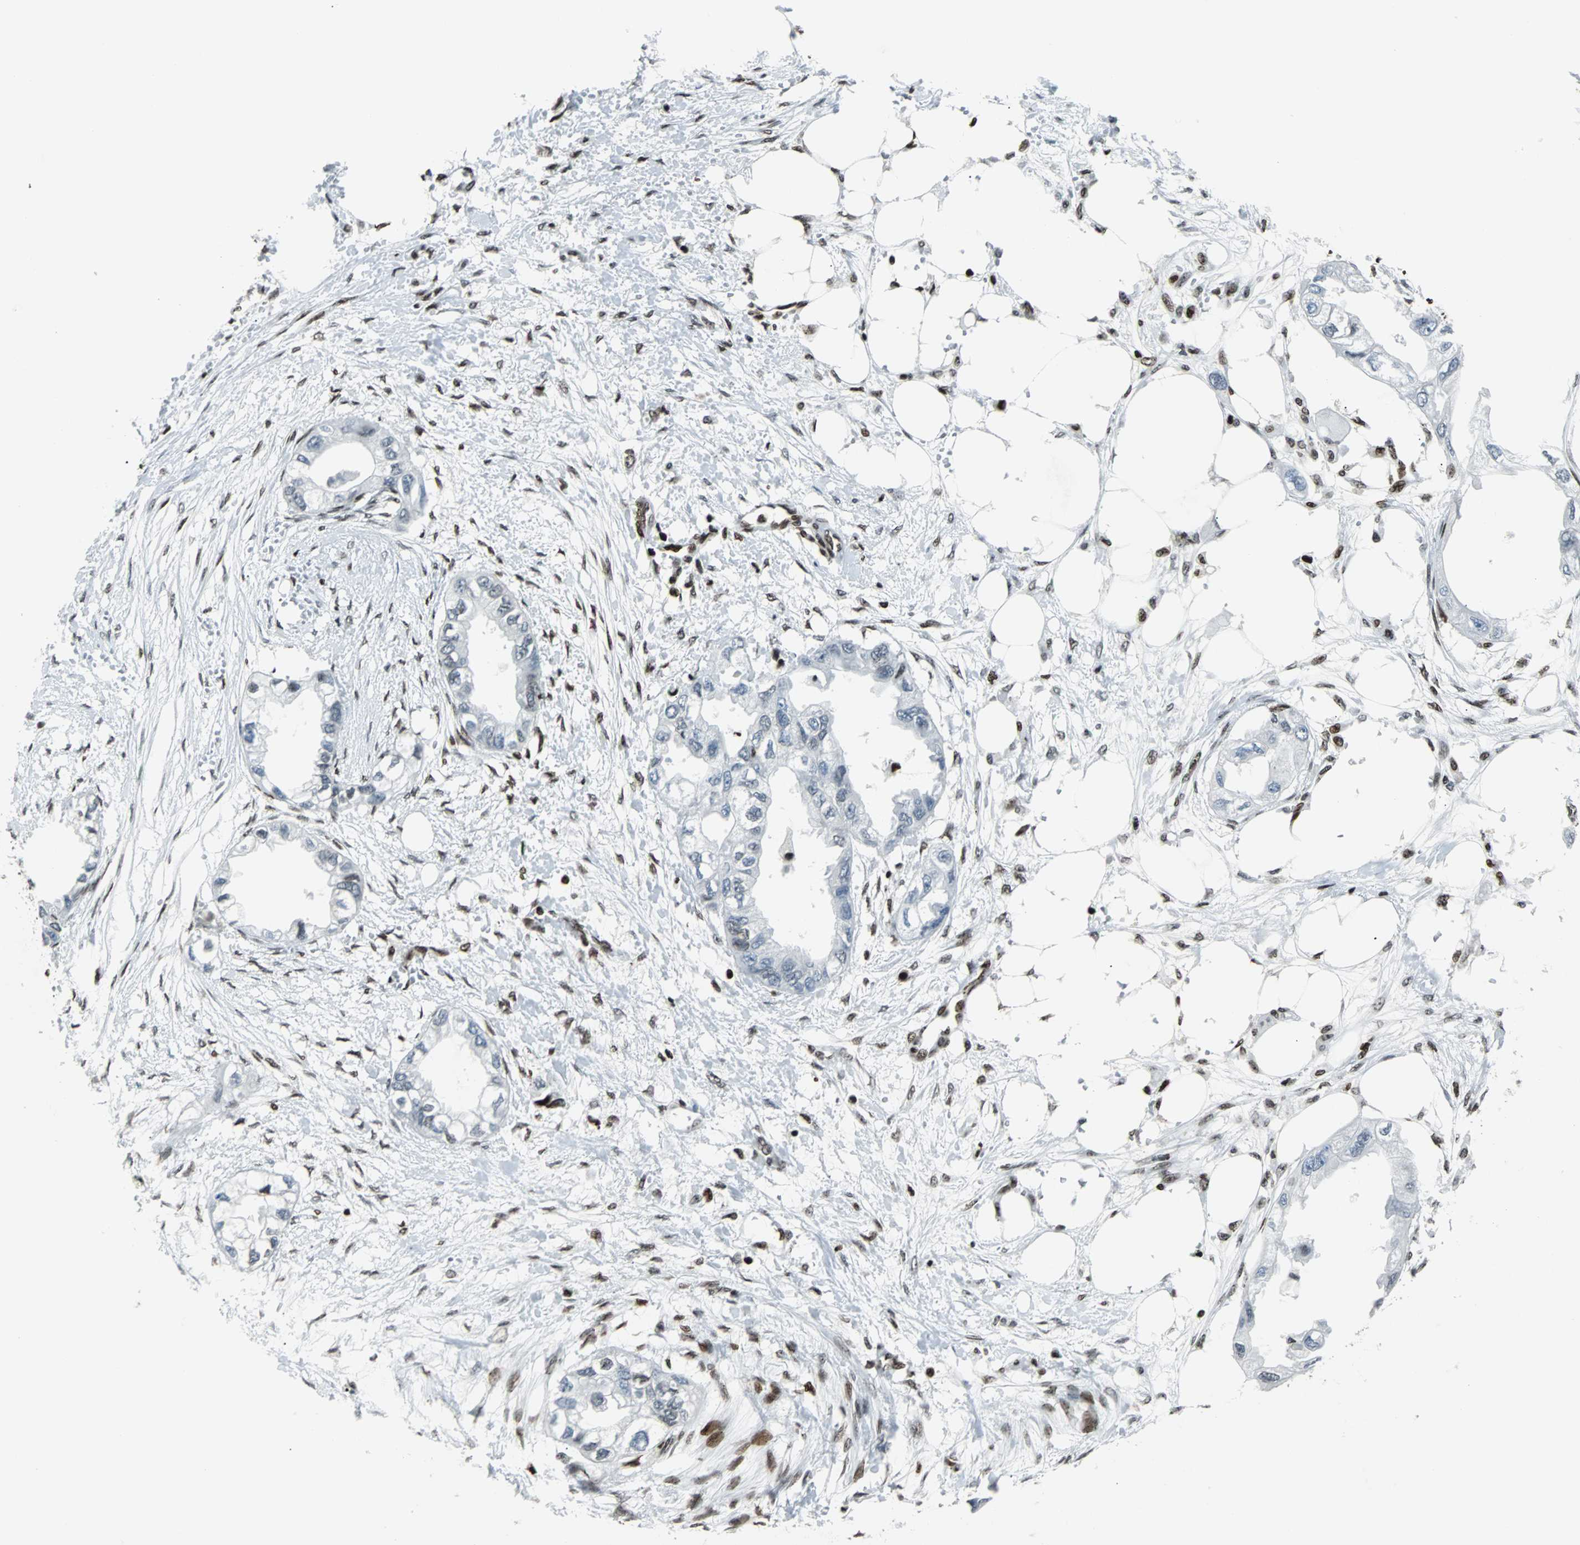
{"staining": {"intensity": "negative", "quantity": "none", "location": "none"}, "tissue": "endometrial cancer", "cell_type": "Tumor cells", "image_type": "cancer", "snomed": [{"axis": "morphology", "description": "Adenocarcinoma, NOS"}, {"axis": "topography", "description": "Endometrium"}], "caption": "The immunohistochemistry (IHC) photomicrograph has no significant staining in tumor cells of endometrial cancer tissue.", "gene": "ZNF131", "patient": {"sex": "female", "age": 67}}